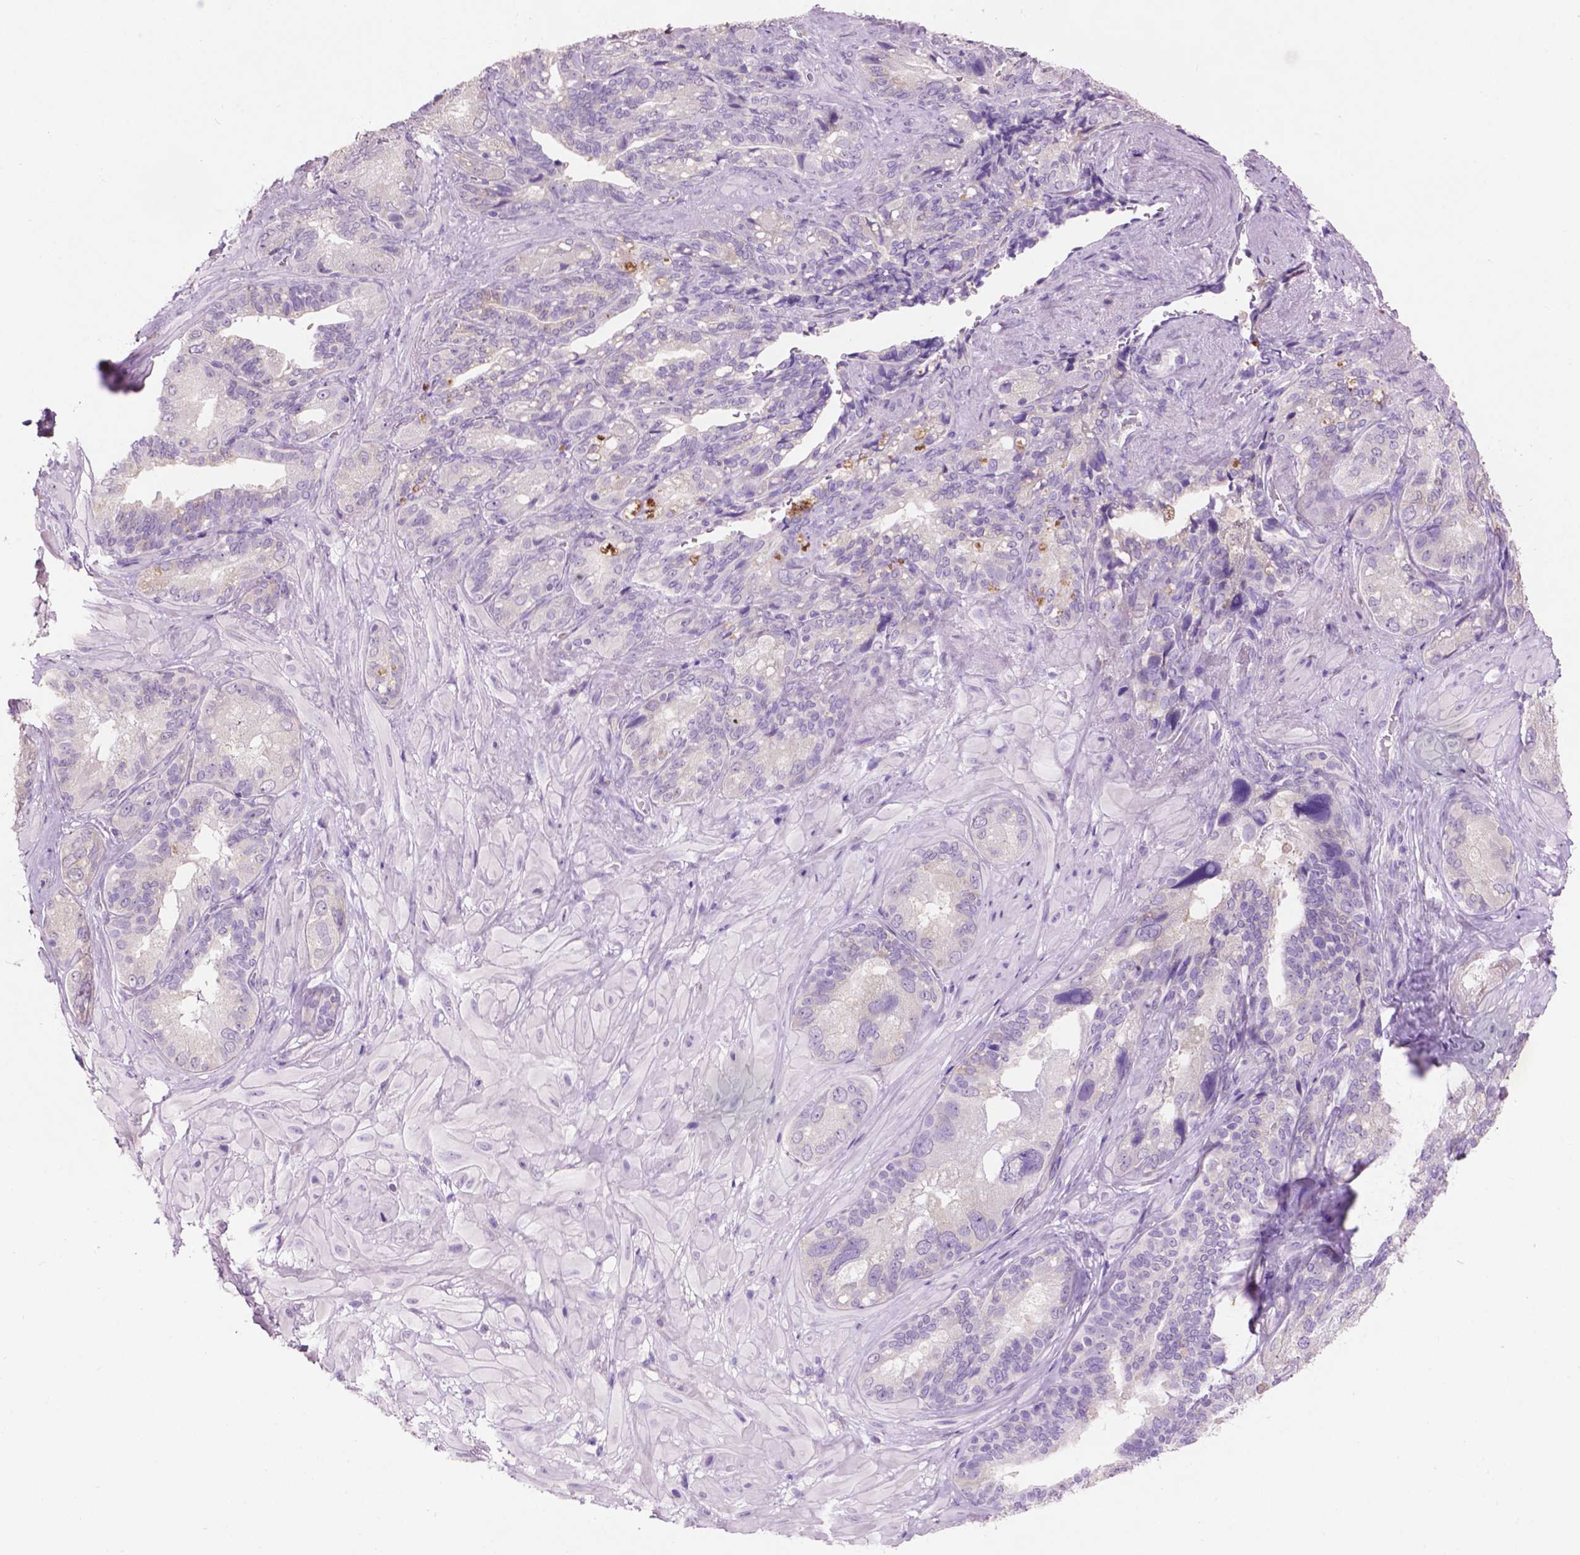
{"staining": {"intensity": "negative", "quantity": "none", "location": "none"}, "tissue": "seminal vesicle", "cell_type": "Glandular cells", "image_type": "normal", "snomed": [{"axis": "morphology", "description": "Normal tissue, NOS"}, {"axis": "topography", "description": "Seminal veicle"}], "caption": "Protein analysis of benign seminal vesicle reveals no significant staining in glandular cells. The staining is performed using DAB brown chromogen with nuclei counter-stained in using hematoxylin.", "gene": "CRYBA4", "patient": {"sex": "male", "age": 69}}